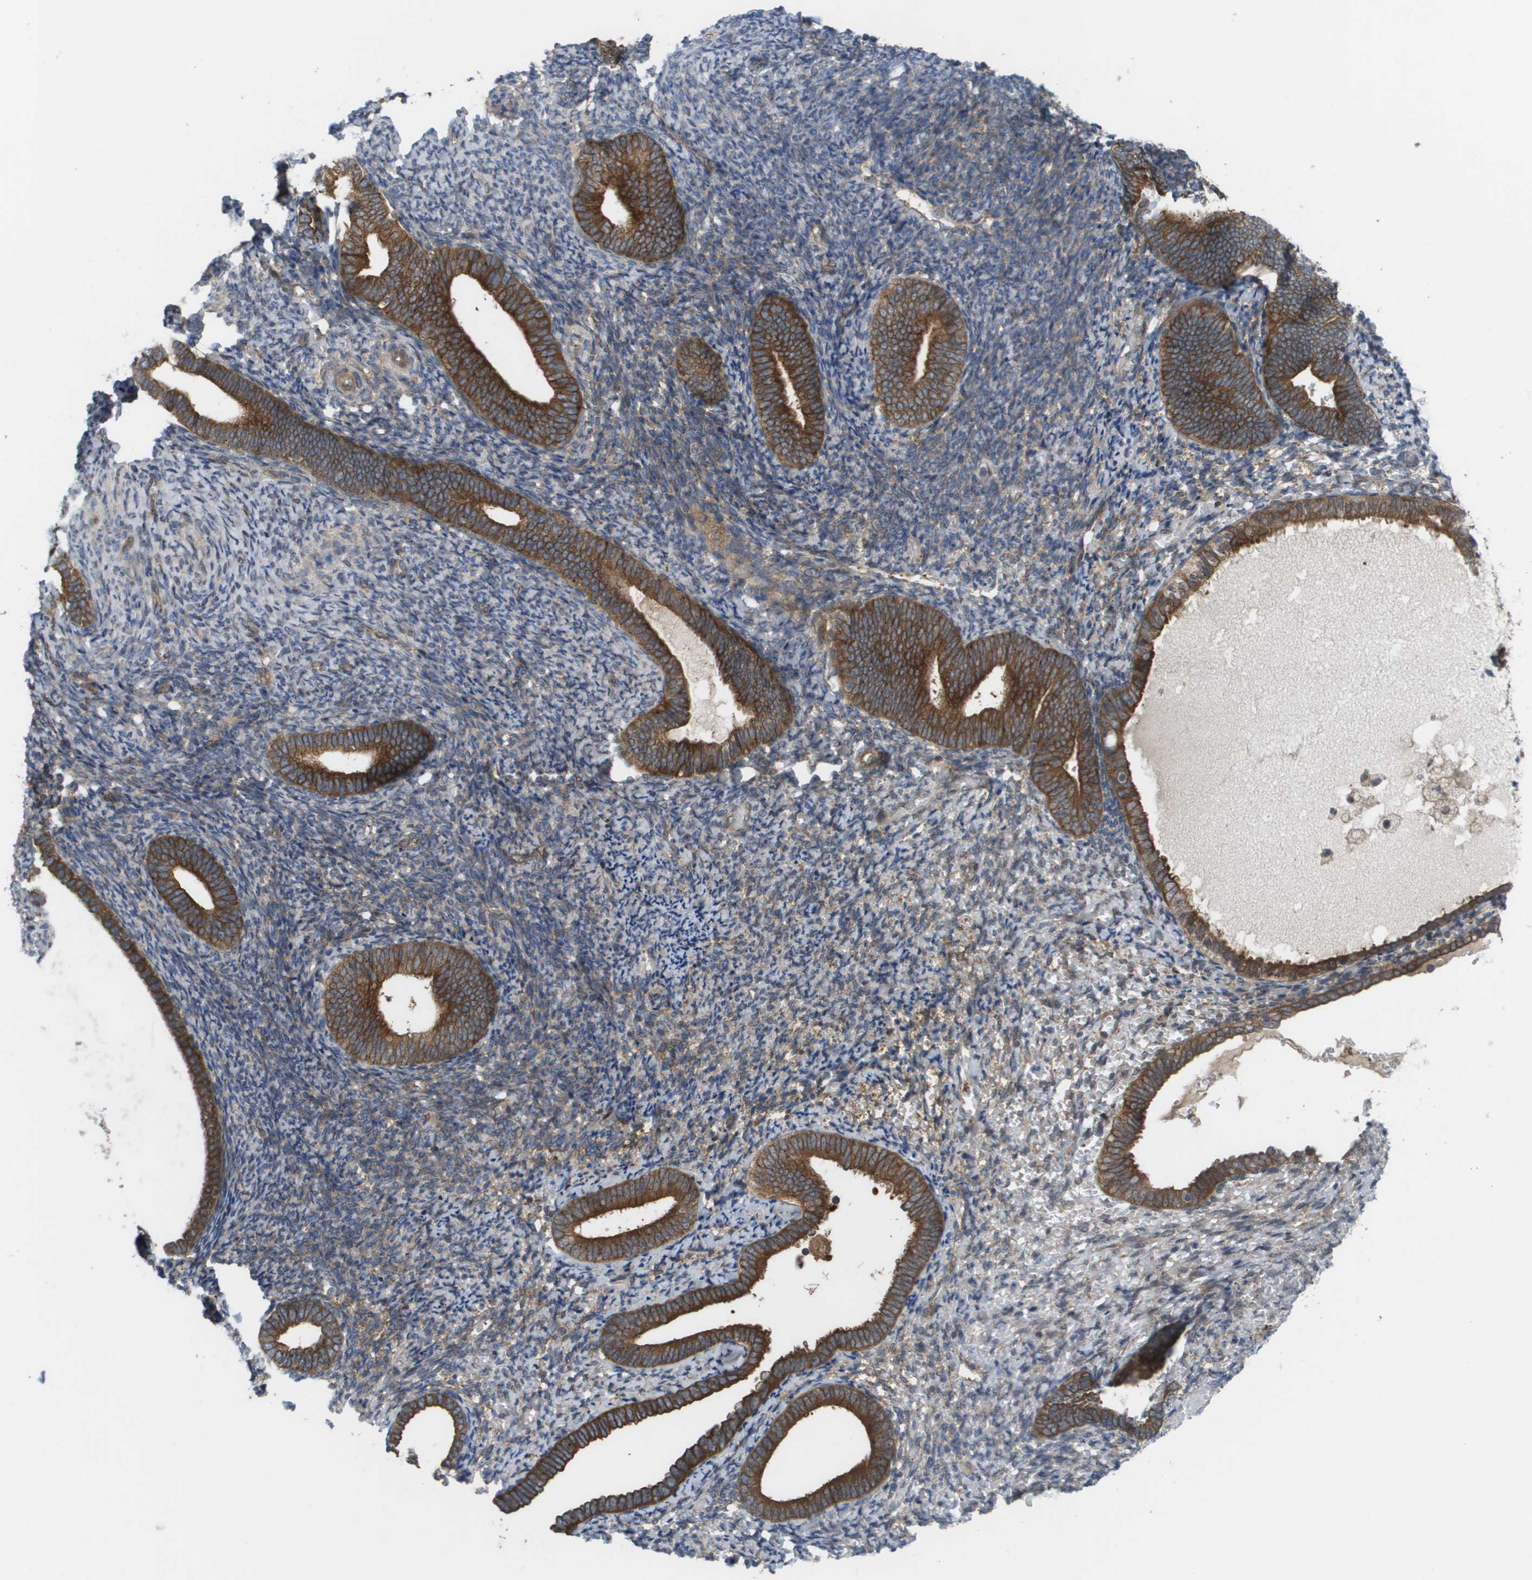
{"staining": {"intensity": "moderate", "quantity": "25%-75%", "location": "cytoplasmic/membranous"}, "tissue": "endometrium", "cell_type": "Cells in endometrial stroma", "image_type": "normal", "snomed": [{"axis": "morphology", "description": "Normal tissue, NOS"}, {"axis": "topography", "description": "Endometrium"}], "caption": "Protein expression by immunohistochemistry (IHC) exhibits moderate cytoplasmic/membranous staining in about 25%-75% of cells in endometrial stroma in unremarkable endometrium.", "gene": "CTPS2", "patient": {"sex": "female", "age": 66}}